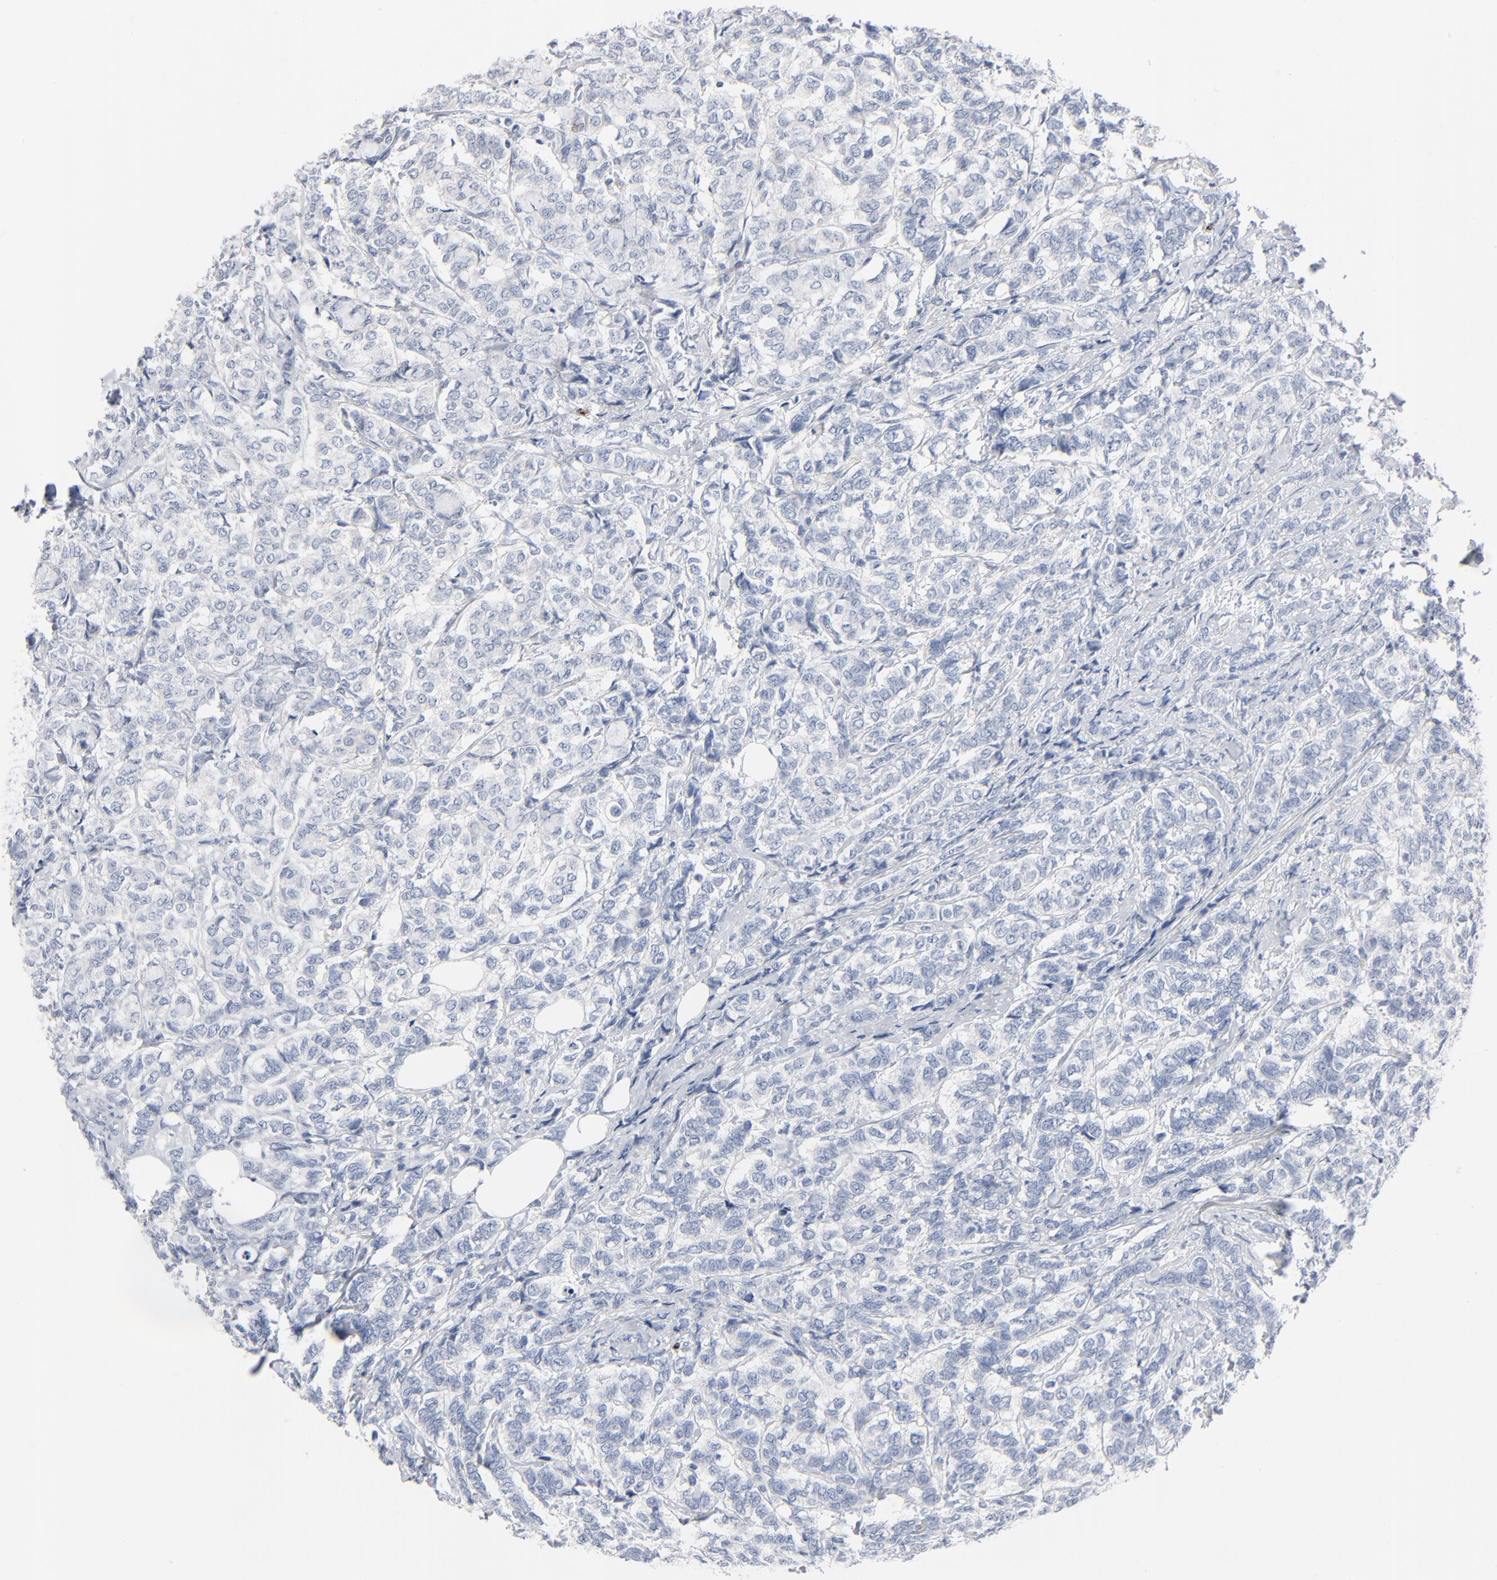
{"staining": {"intensity": "negative", "quantity": "none", "location": "none"}, "tissue": "breast cancer", "cell_type": "Tumor cells", "image_type": "cancer", "snomed": [{"axis": "morphology", "description": "Lobular carcinoma"}, {"axis": "topography", "description": "Breast"}], "caption": "IHC photomicrograph of neoplastic tissue: human breast lobular carcinoma stained with DAB reveals no significant protein expression in tumor cells.", "gene": "GZMB", "patient": {"sex": "female", "age": 60}}